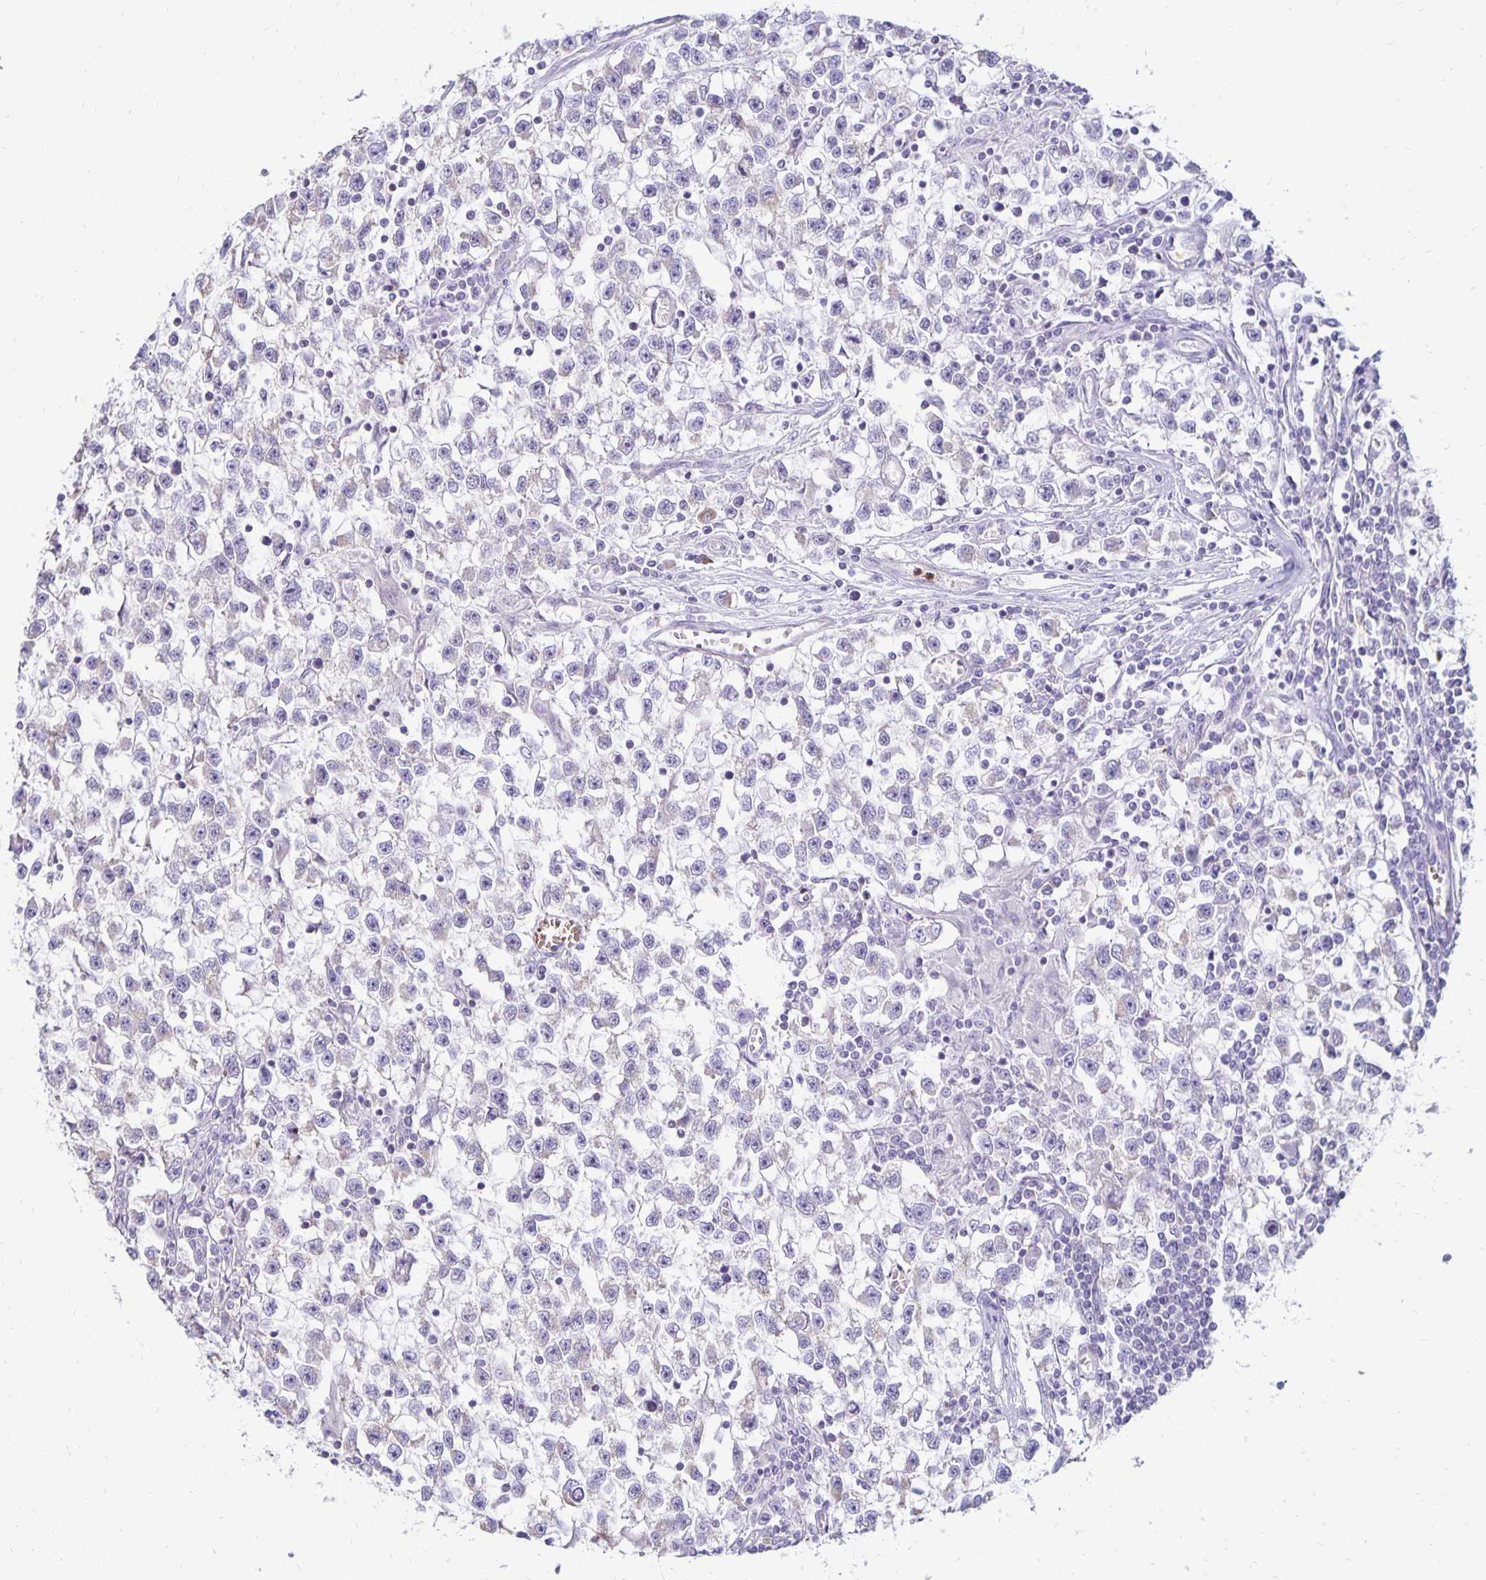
{"staining": {"intensity": "negative", "quantity": "none", "location": "none"}, "tissue": "testis cancer", "cell_type": "Tumor cells", "image_type": "cancer", "snomed": [{"axis": "morphology", "description": "Seminoma, NOS"}, {"axis": "topography", "description": "Testis"}], "caption": "Tumor cells are negative for brown protein staining in testis seminoma.", "gene": "FN3K", "patient": {"sex": "male", "age": 31}}